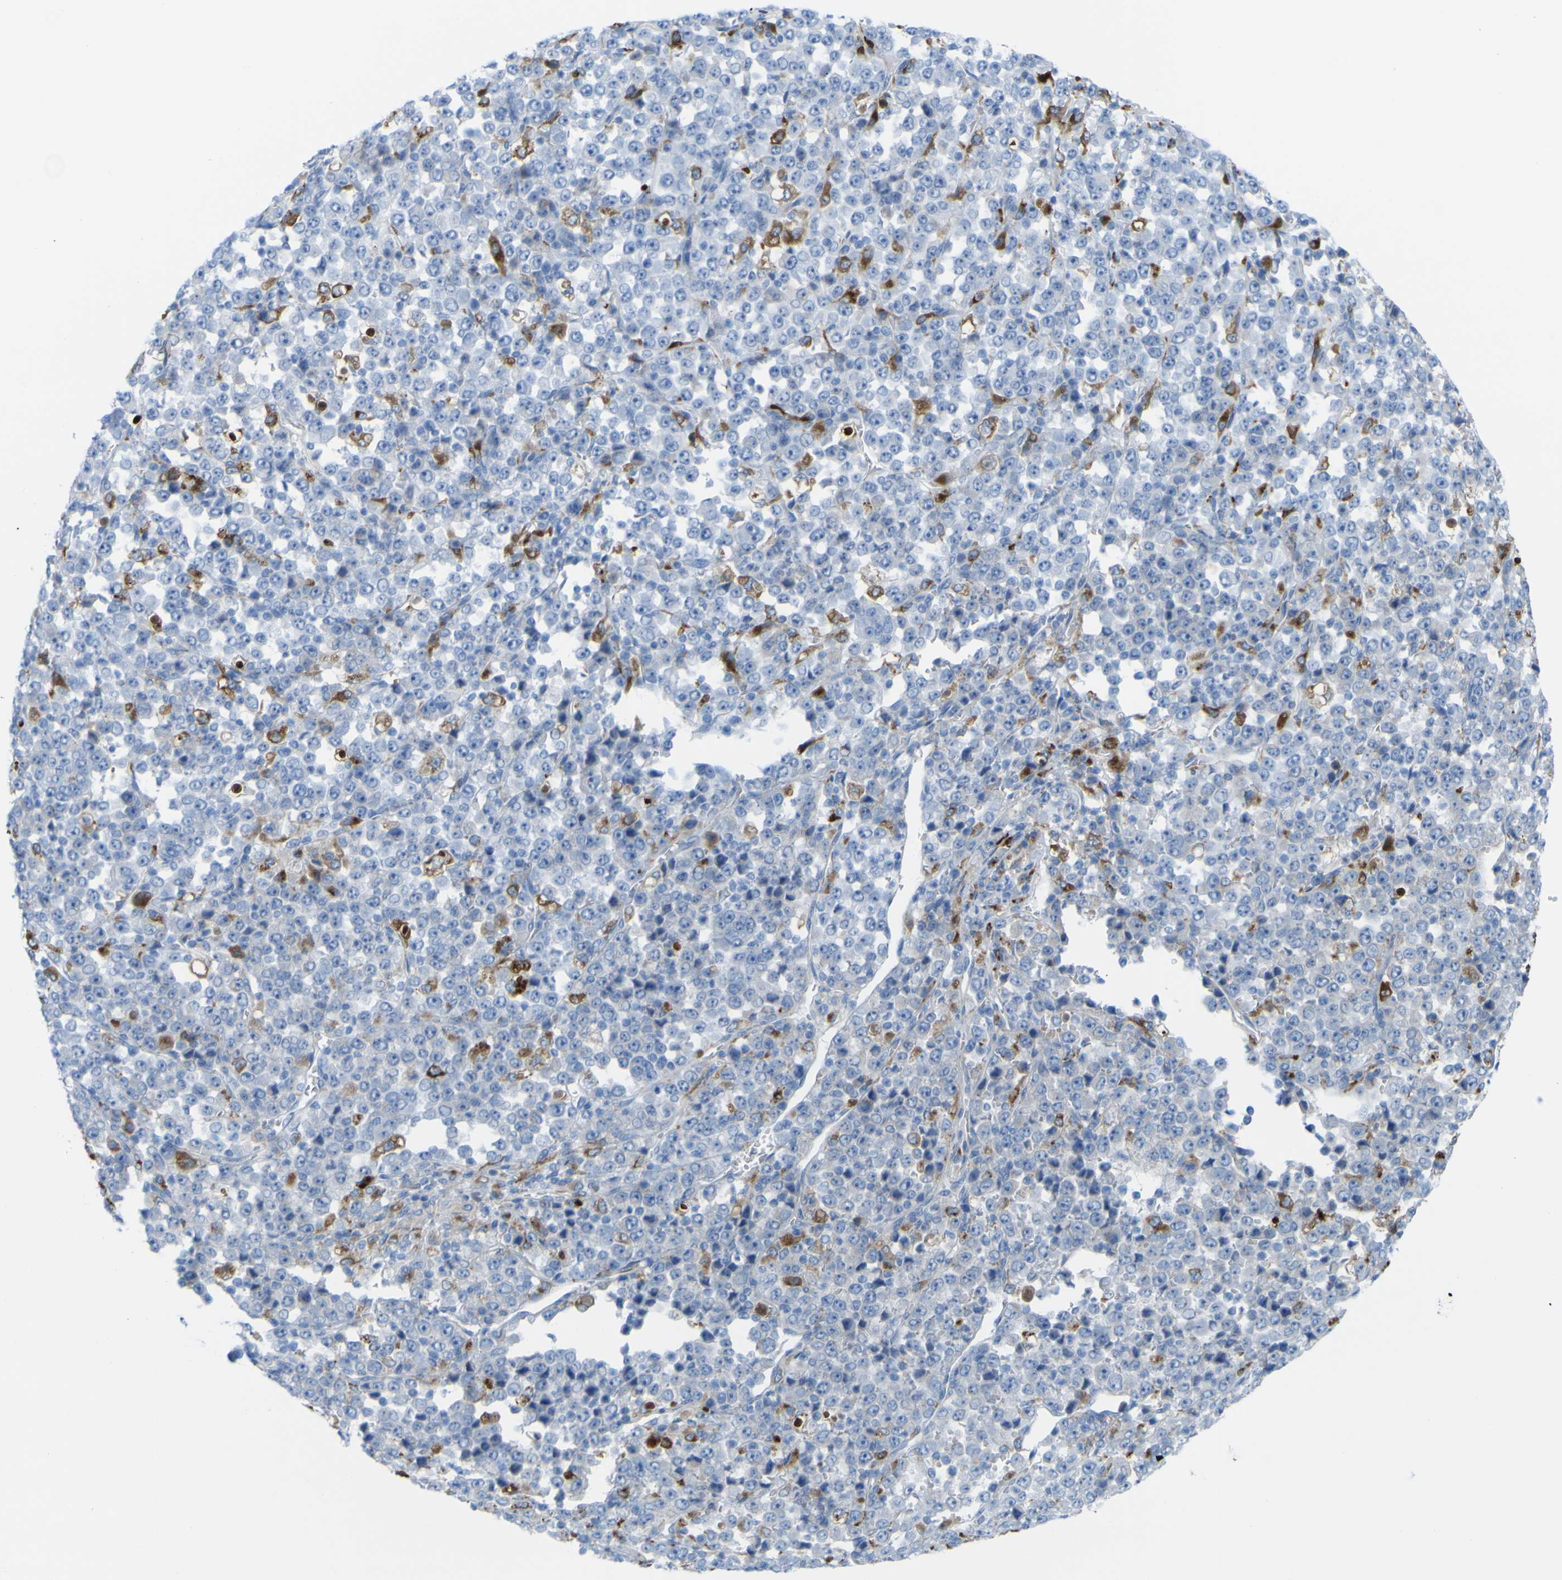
{"staining": {"intensity": "negative", "quantity": "none", "location": "none"}, "tissue": "stomach cancer", "cell_type": "Tumor cells", "image_type": "cancer", "snomed": [{"axis": "morphology", "description": "Normal tissue, NOS"}, {"axis": "morphology", "description": "Adenocarcinoma, NOS"}, {"axis": "topography", "description": "Stomach, upper"}, {"axis": "topography", "description": "Stomach"}], "caption": "The histopathology image displays no significant expression in tumor cells of stomach cancer.", "gene": "PLD3", "patient": {"sex": "male", "age": 59}}